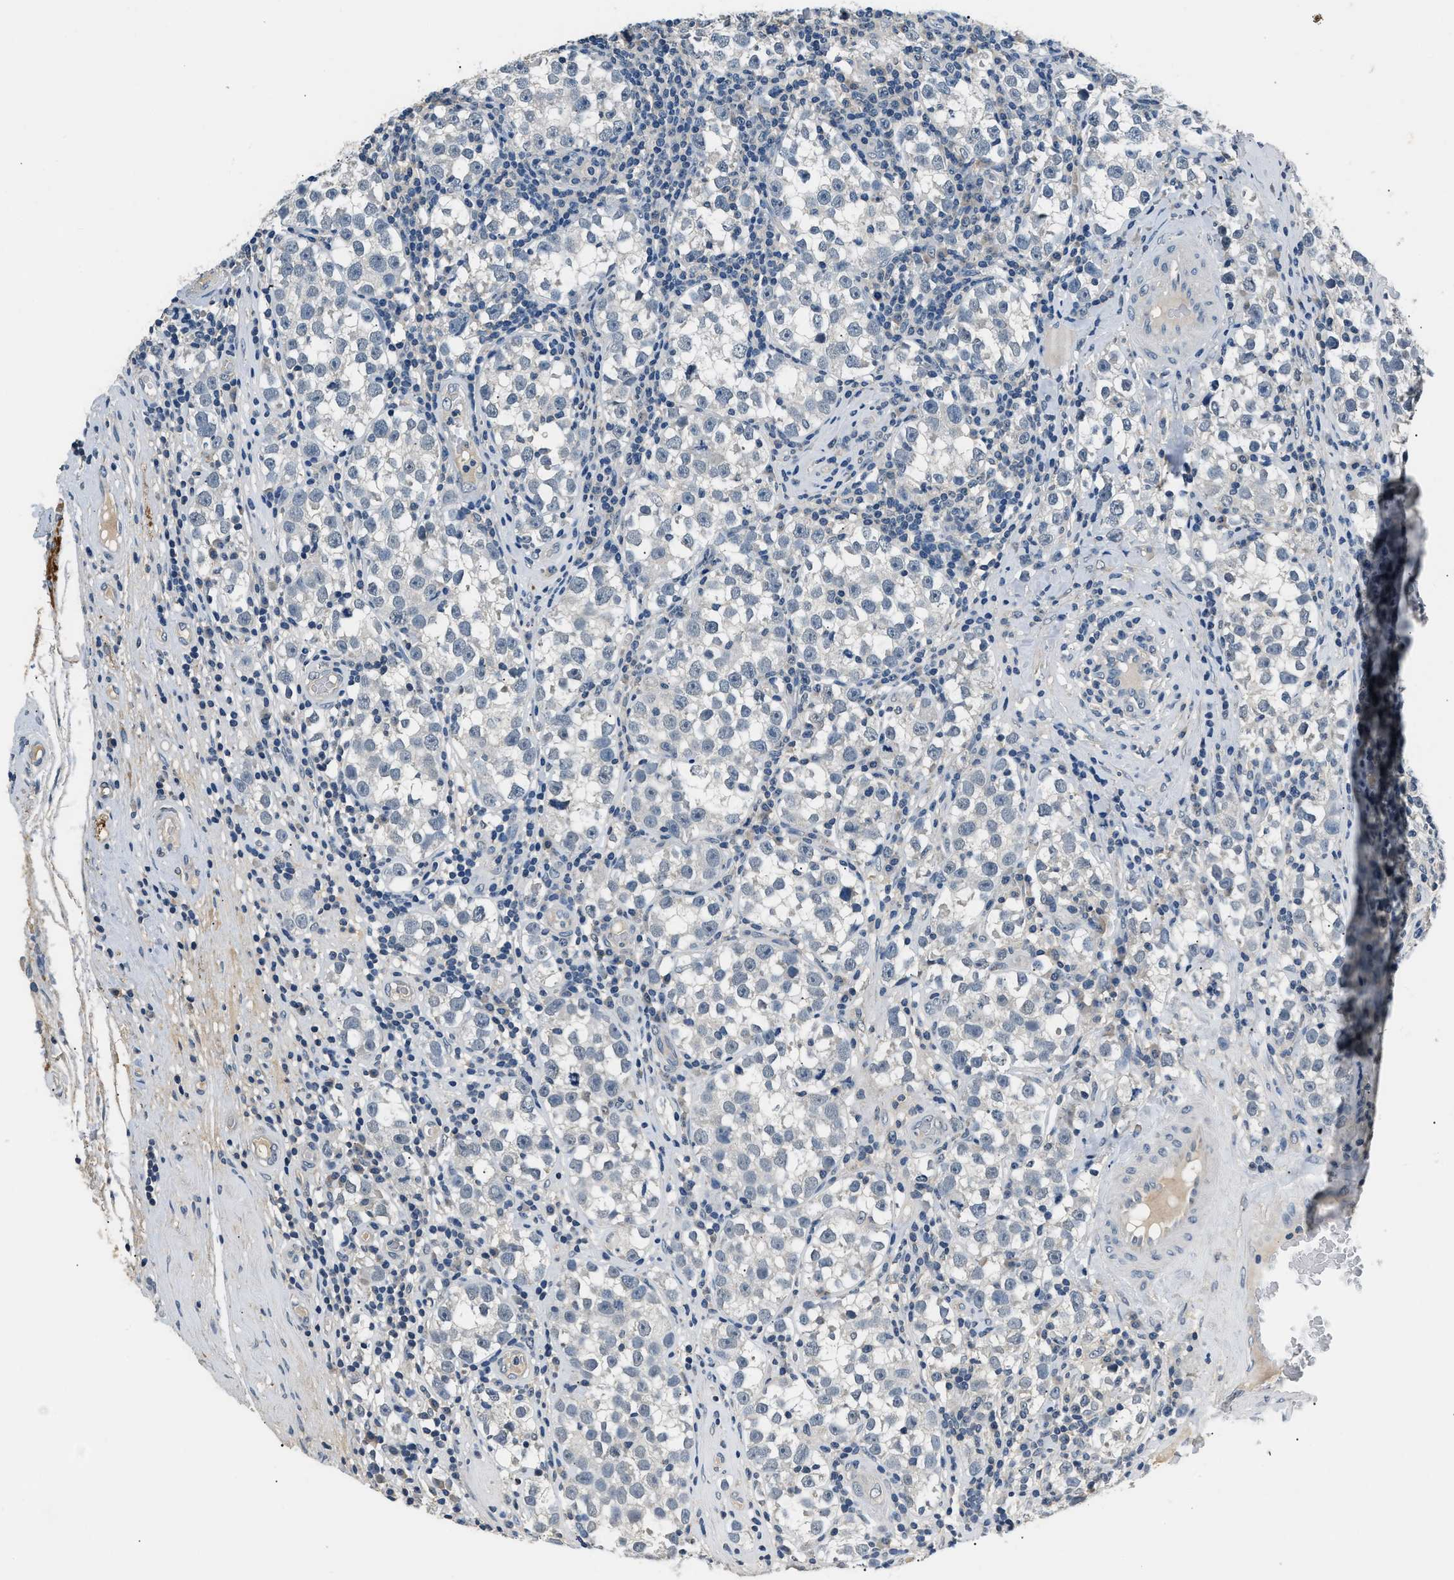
{"staining": {"intensity": "negative", "quantity": "none", "location": "none"}, "tissue": "testis cancer", "cell_type": "Tumor cells", "image_type": "cancer", "snomed": [{"axis": "morphology", "description": "Normal tissue, NOS"}, {"axis": "morphology", "description": "Seminoma, NOS"}, {"axis": "topography", "description": "Testis"}], "caption": "Human testis seminoma stained for a protein using immunohistochemistry (IHC) displays no staining in tumor cells.", "gene": "INHA", "patient": {"sex": "male", "age": 43}}